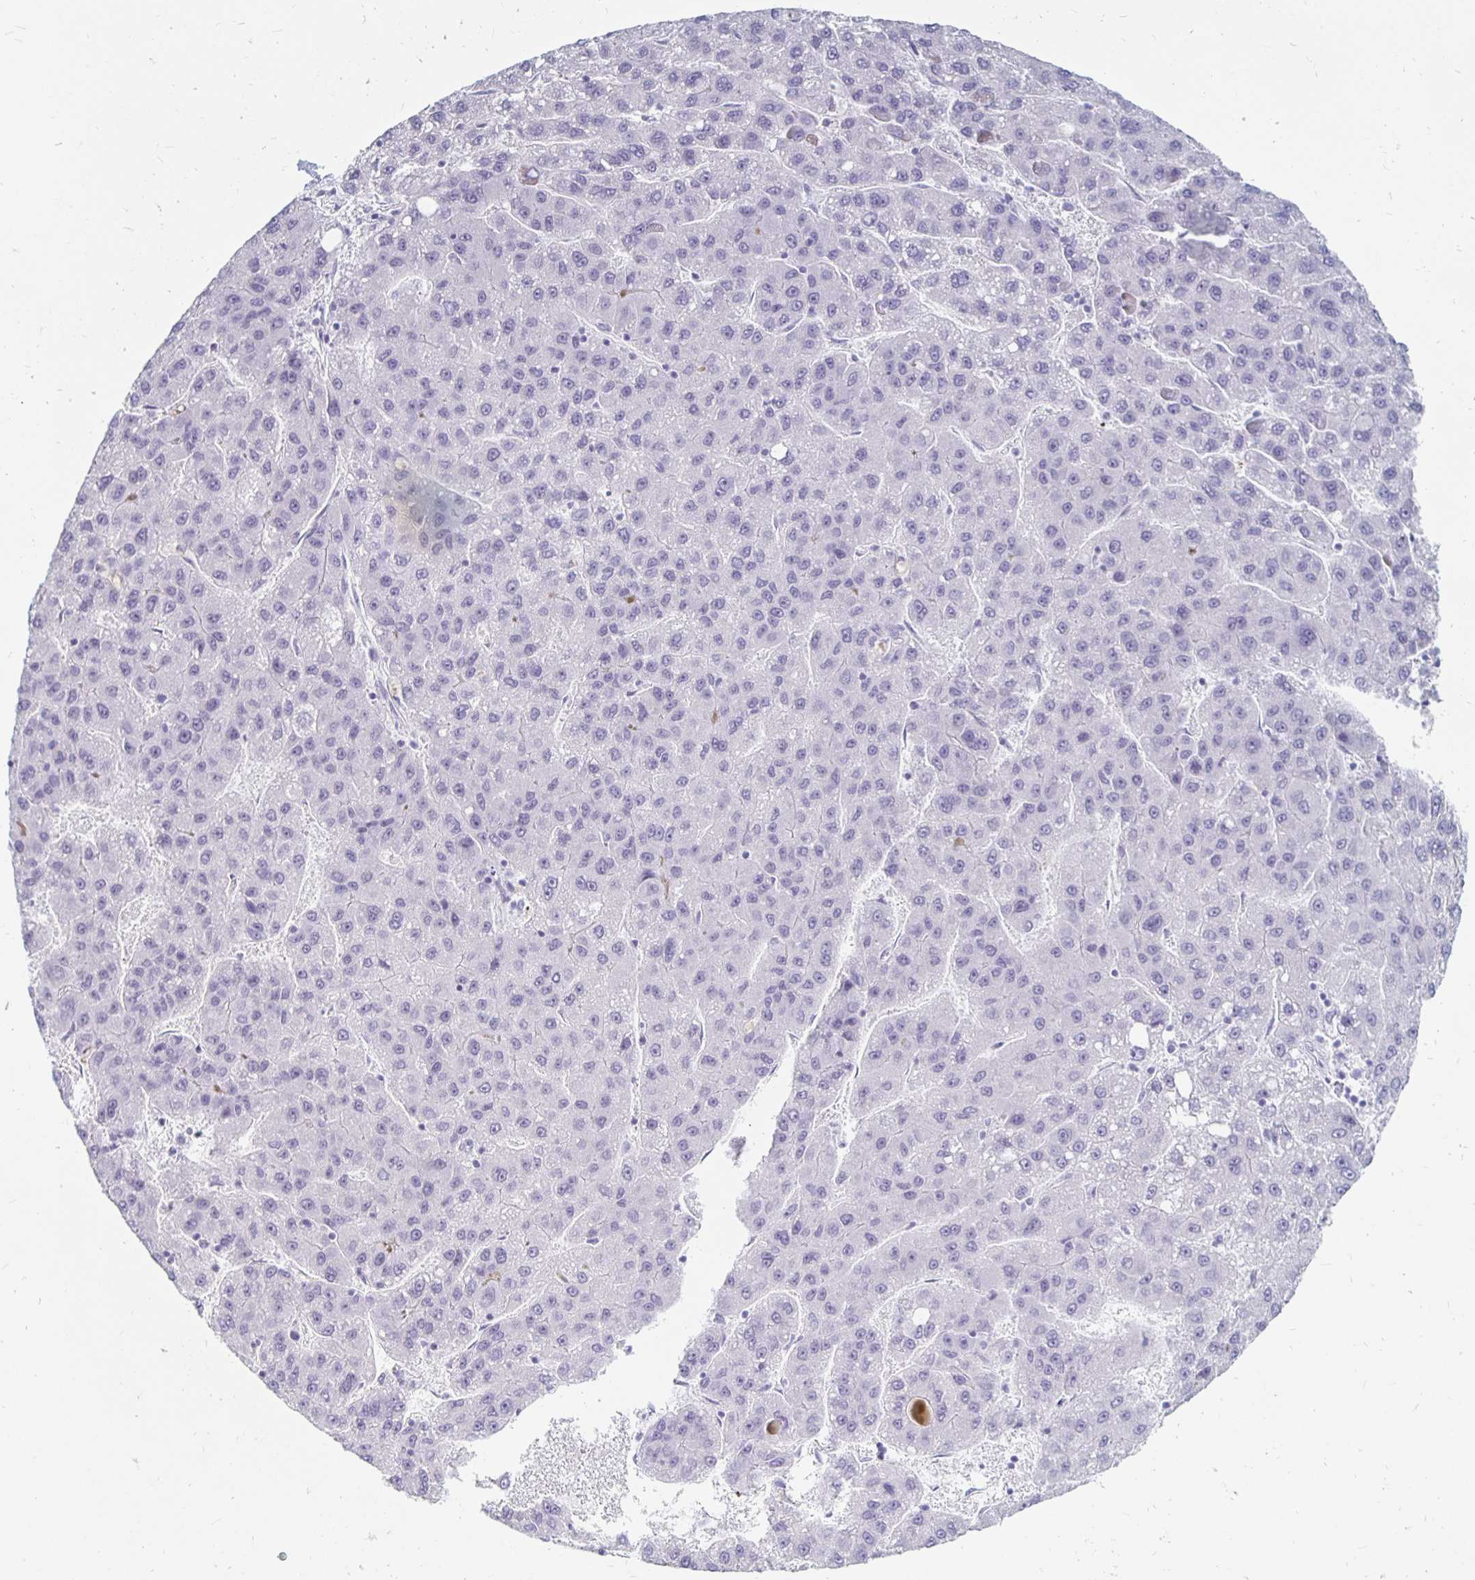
{"staining": {"intensity": "negative", "quantity": "none", "location": "none"}, "tissue": "liver cancer", "cell_type": "Tumor cells", "image_type": "cancer", "snomed": [{"axis": "morphology", "description": "Carcinoma, Hepatocellular, NOS"}, {"axis": "topography", "description": "Liver"}], "caption": "Protein analysis of liver hepatocellular carcinoma shows no significant positivity in tumor cells.", "gene": "KCNQ2", "patient": {"sex": "female", "age": 82}}